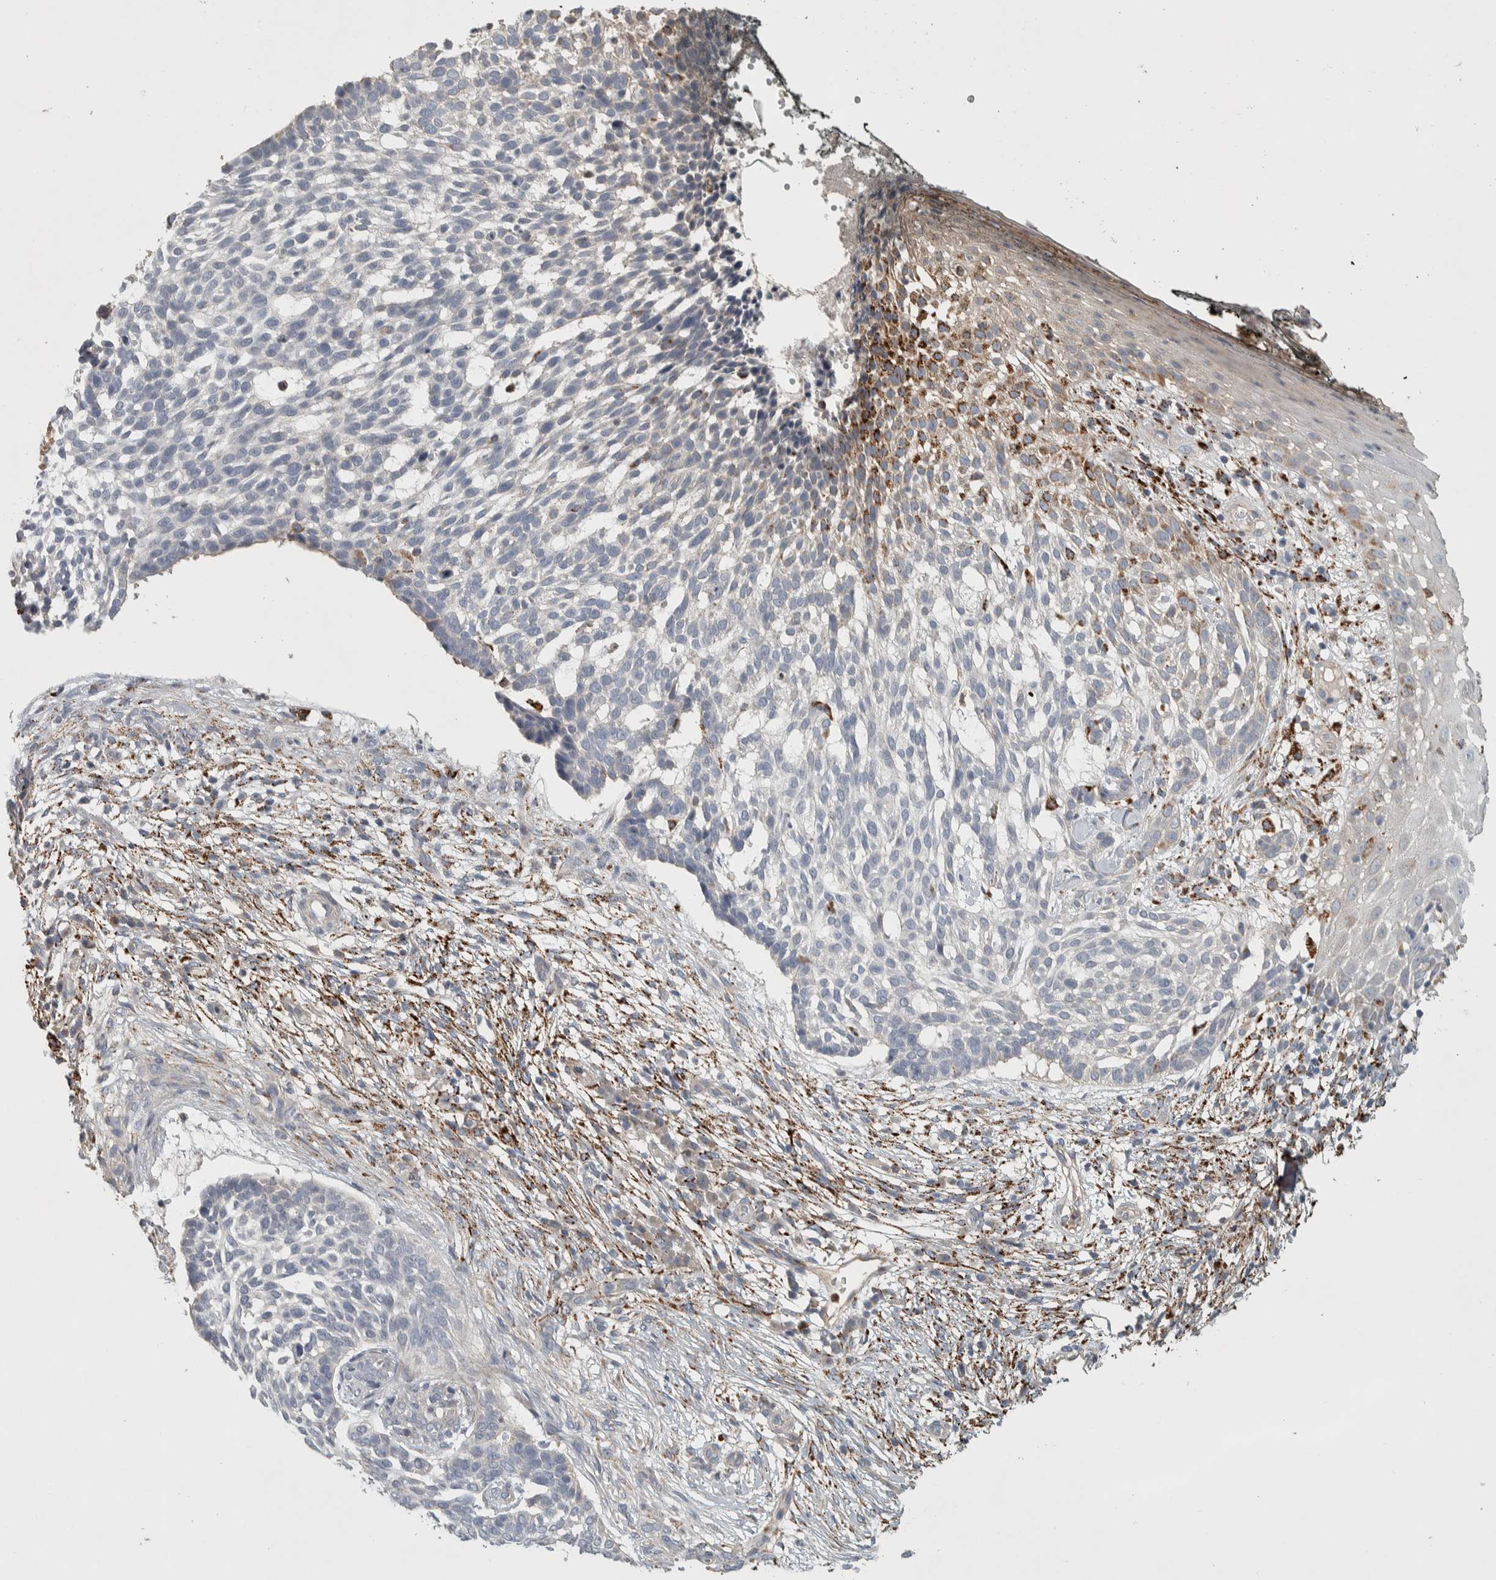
{"staining": {"intensity": "negative", "quantity": "none", "location": "none"}, "tissue": "skin cancer", "cell_type": "Tumor cells", "image_type": "cancer", "snomed": [{"axis": "morphology", "description": "Basal cell carcinoma"}, {"axis": "topography", "description": "Skin"}], "caption": "Skin cancer (basal cell carcinoma) was stained to show a protein in brown. There is no significant expression in tumor cells.", "gene": "FAM78A", "patient": {"sex": "female", "age": 64}}